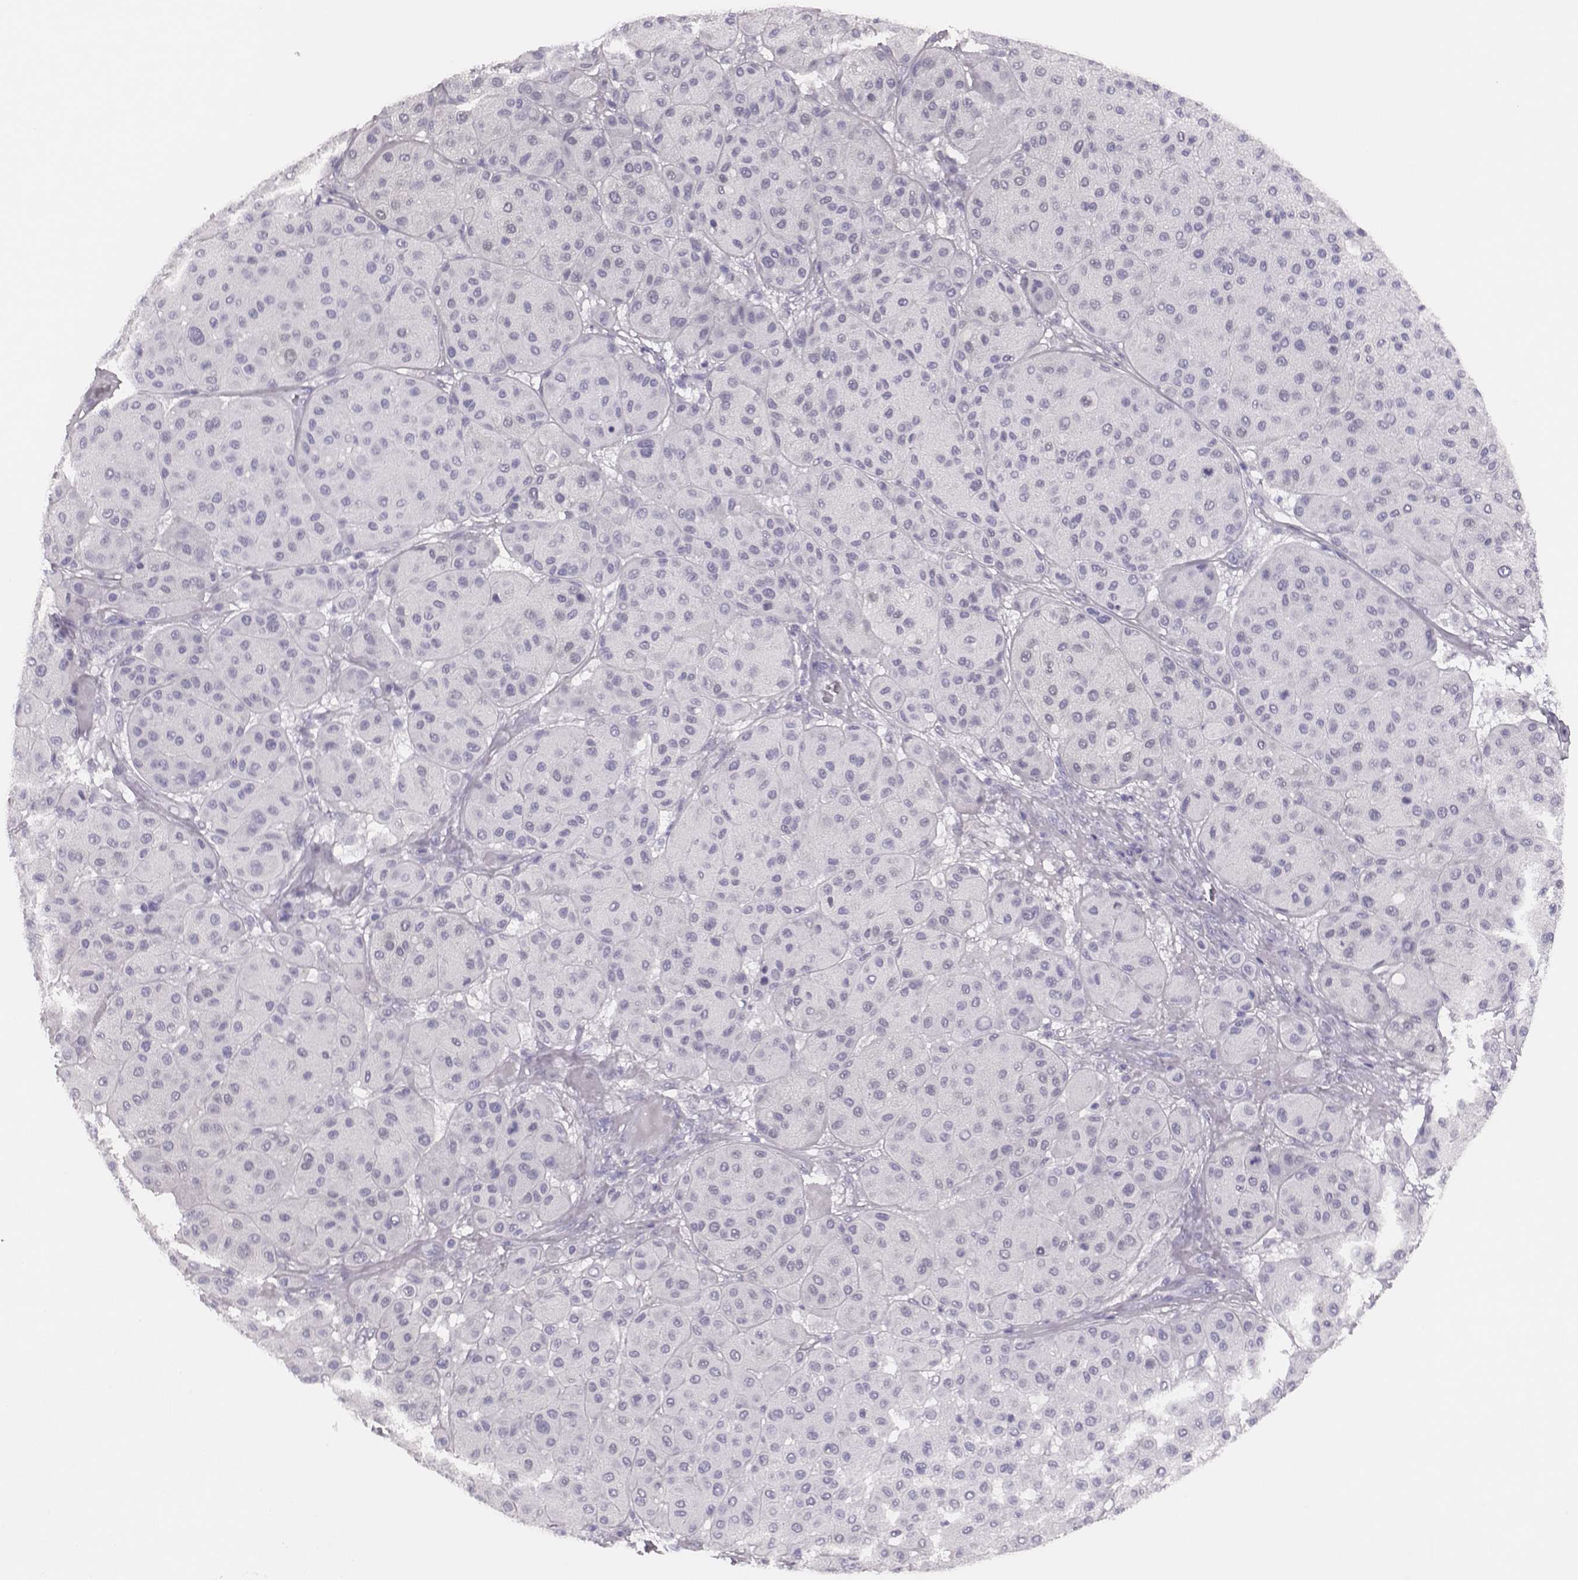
{"staining": {"intensity": "negative", "quantity": "none", "location": "none"}, "tissue": "melanoma", "cell_type": "Tumor cells", "image_type": "cancer", "snomed": [{"axis": "morphology", "description": "Malignant melanoma, Metastatic site"}, {"axis": "topography", "description": "Smooth muscle"}], "caption": "Tumor cells are negative for protein expression in human melanoma.", "gene": "H1-6", "patient": {"sex": "male", "age": 41}}